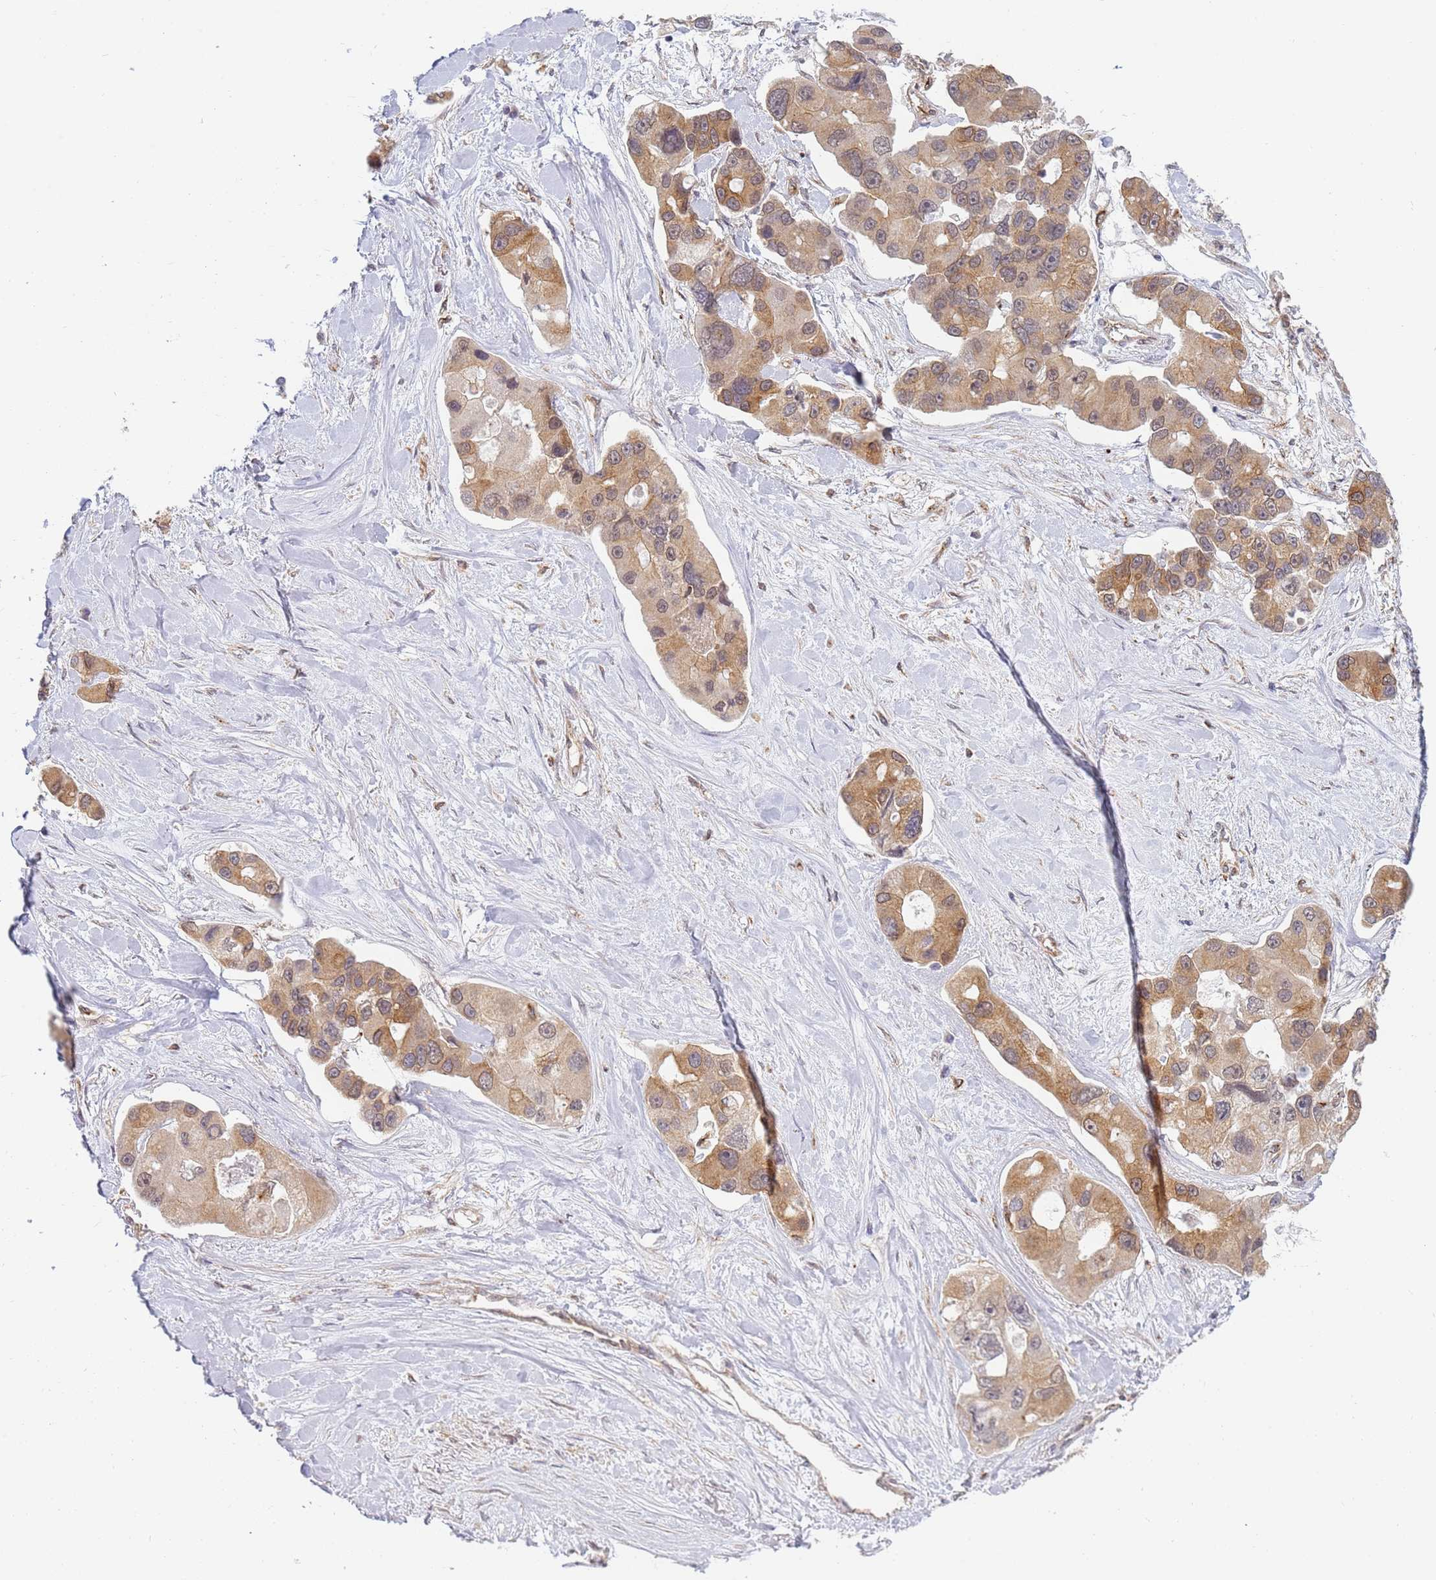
{"staining": {"intensity": "moderate", "quantity": ">75%", "location": "cytoplasmic/membranous"}, "tissue": "lung cancer", "cell_type": "Tumor cells", "image_type": "cancer", "snomed": [{"axis": "morphology", "description": "Adenocarcinoma, NOS"}, {"axis": "topography", "description": "Lung"}], "caption": "A brown stain highlights moderate cytoplasmic/membranous staining of a protein in lung cancer tumor cells.", "gene": "CEP170", "patient": {"sex": "female", "age": 54}}